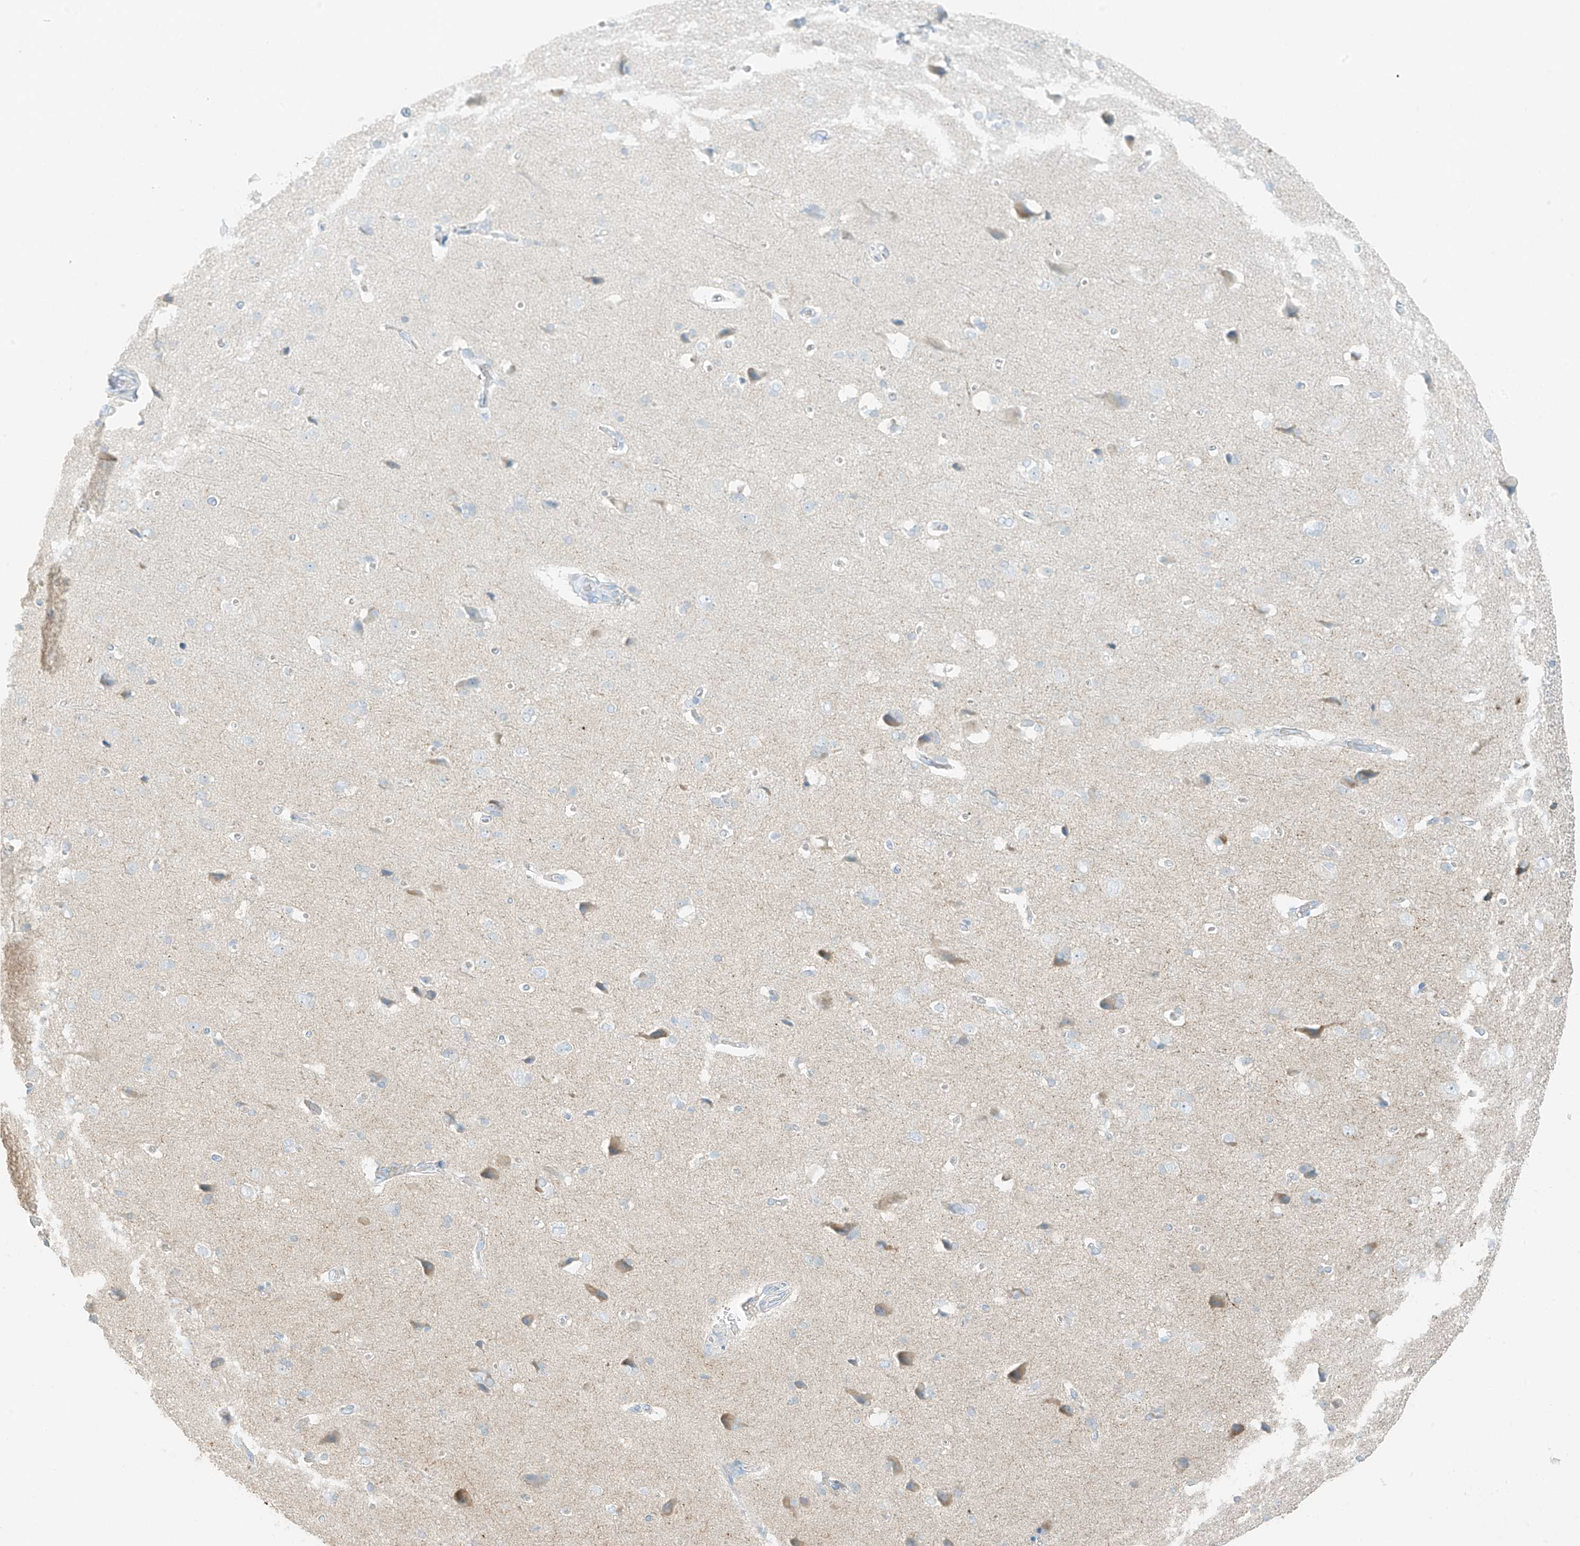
{"staining": {"intensity": "negative", "quantity": "none", "location": "none"}, "tissue": "cerebral cortex", "cell_type": "Endothelial cells", "image_type": "normal", "snomed": [{"axis": "morphology", "description": "Normal tissue, NOS"}, {"axis": "topography", "description": "Cerebral cortex"}], "caption": "DAB immunohistochemical staining of benign human cerebral cortex demonstrates no significant staining in endothelial cells. (Brightfield microscopy of DAB immunohistochemistry (IHC) at high magnification).", "gene": "RFTN2", "patient": {"sex": "male", "age": 62}}